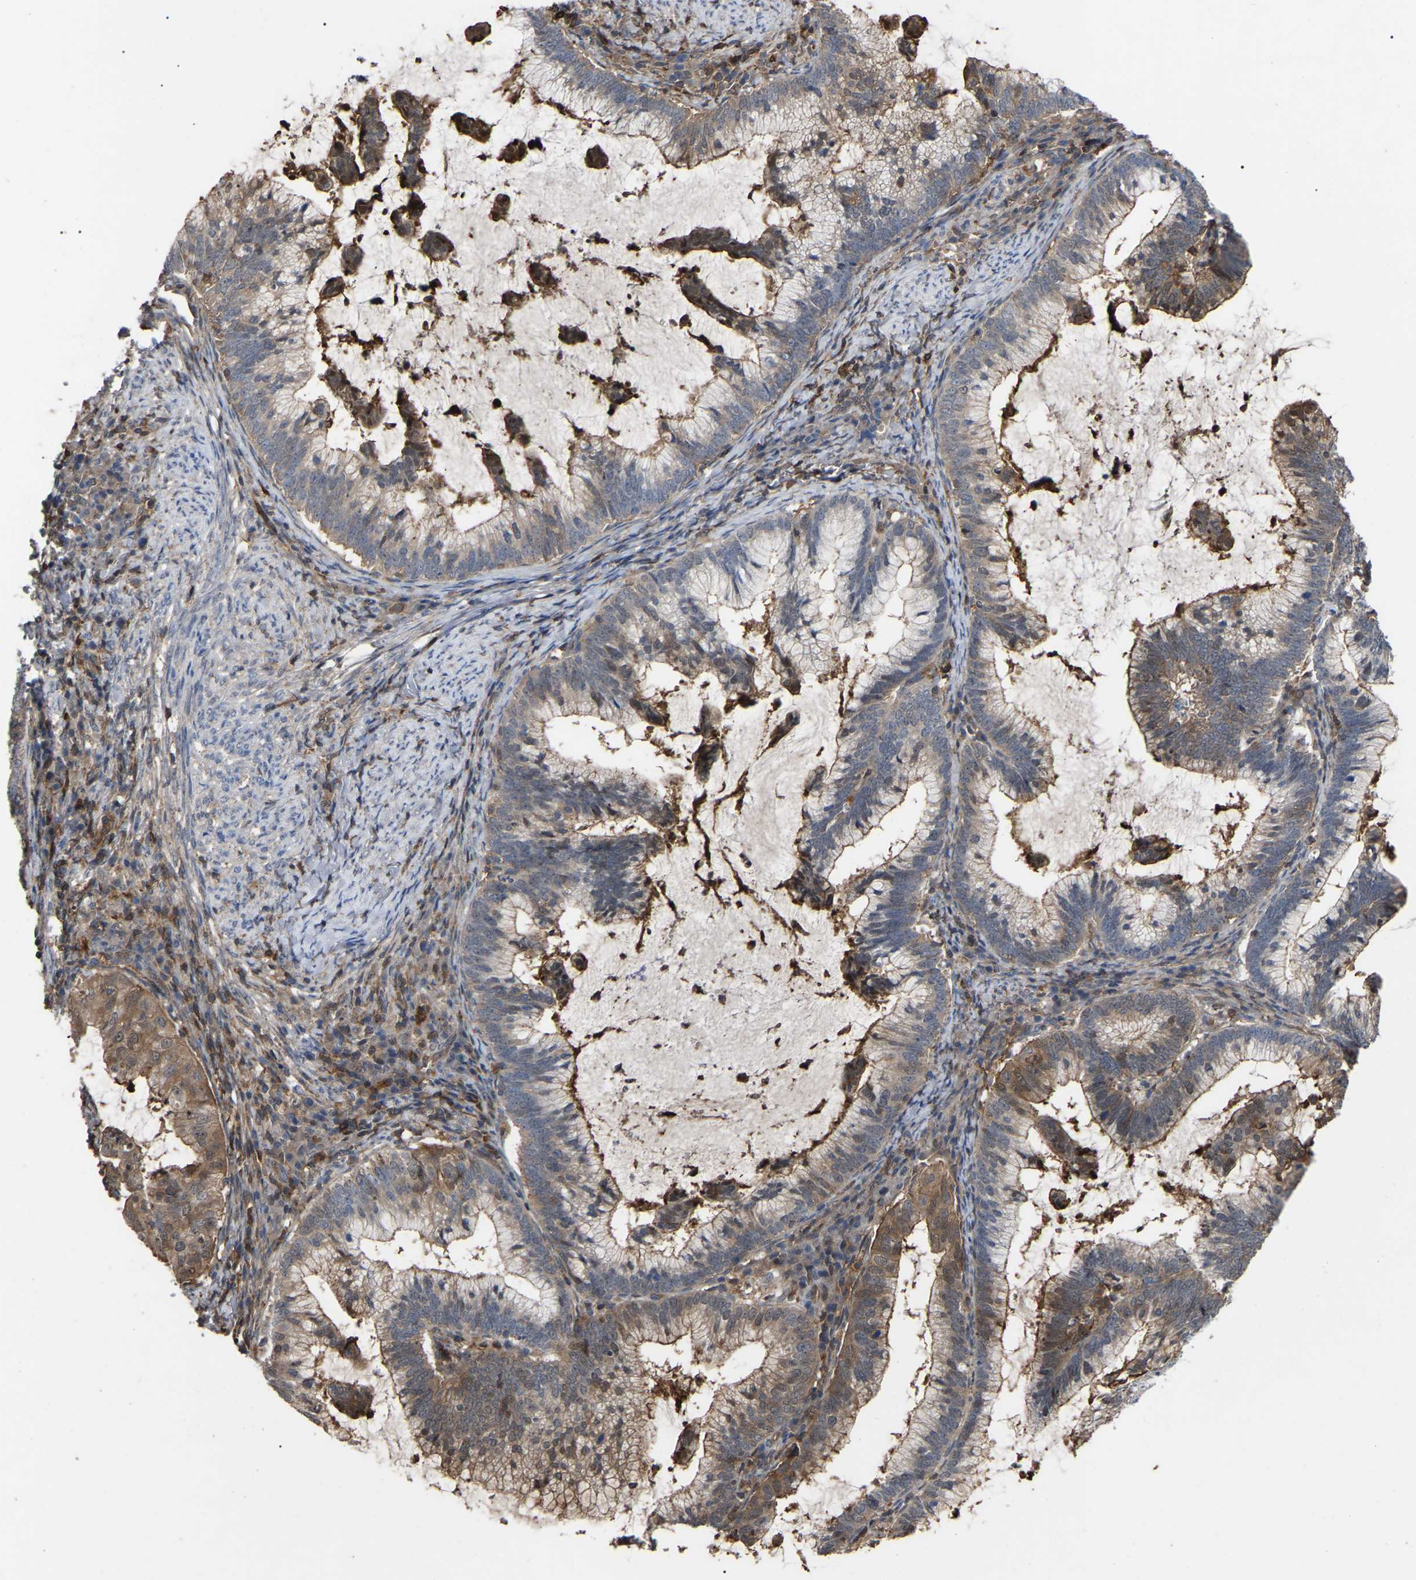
{"staining": {"intensity": "weak", "quantity": "<25%", "location": "cytoplasmic/membranous"}, "tissue": "cervical cancer", "cell_type": "Tumor cells", "image_type": "cancer", "snomed": [{"axis": "morphology", "description": "Adenocarcinoma, NOS"}, {"axis": "topography", "description": "Cervix"}], "caption": "High power microscopy photomicrograph of an IHC image of cervical cancer (adenocarcinoma), revealing no significant staining in tumor cells.", "gene": "CIT", "patient": {"sex": "female", "age": 36}}